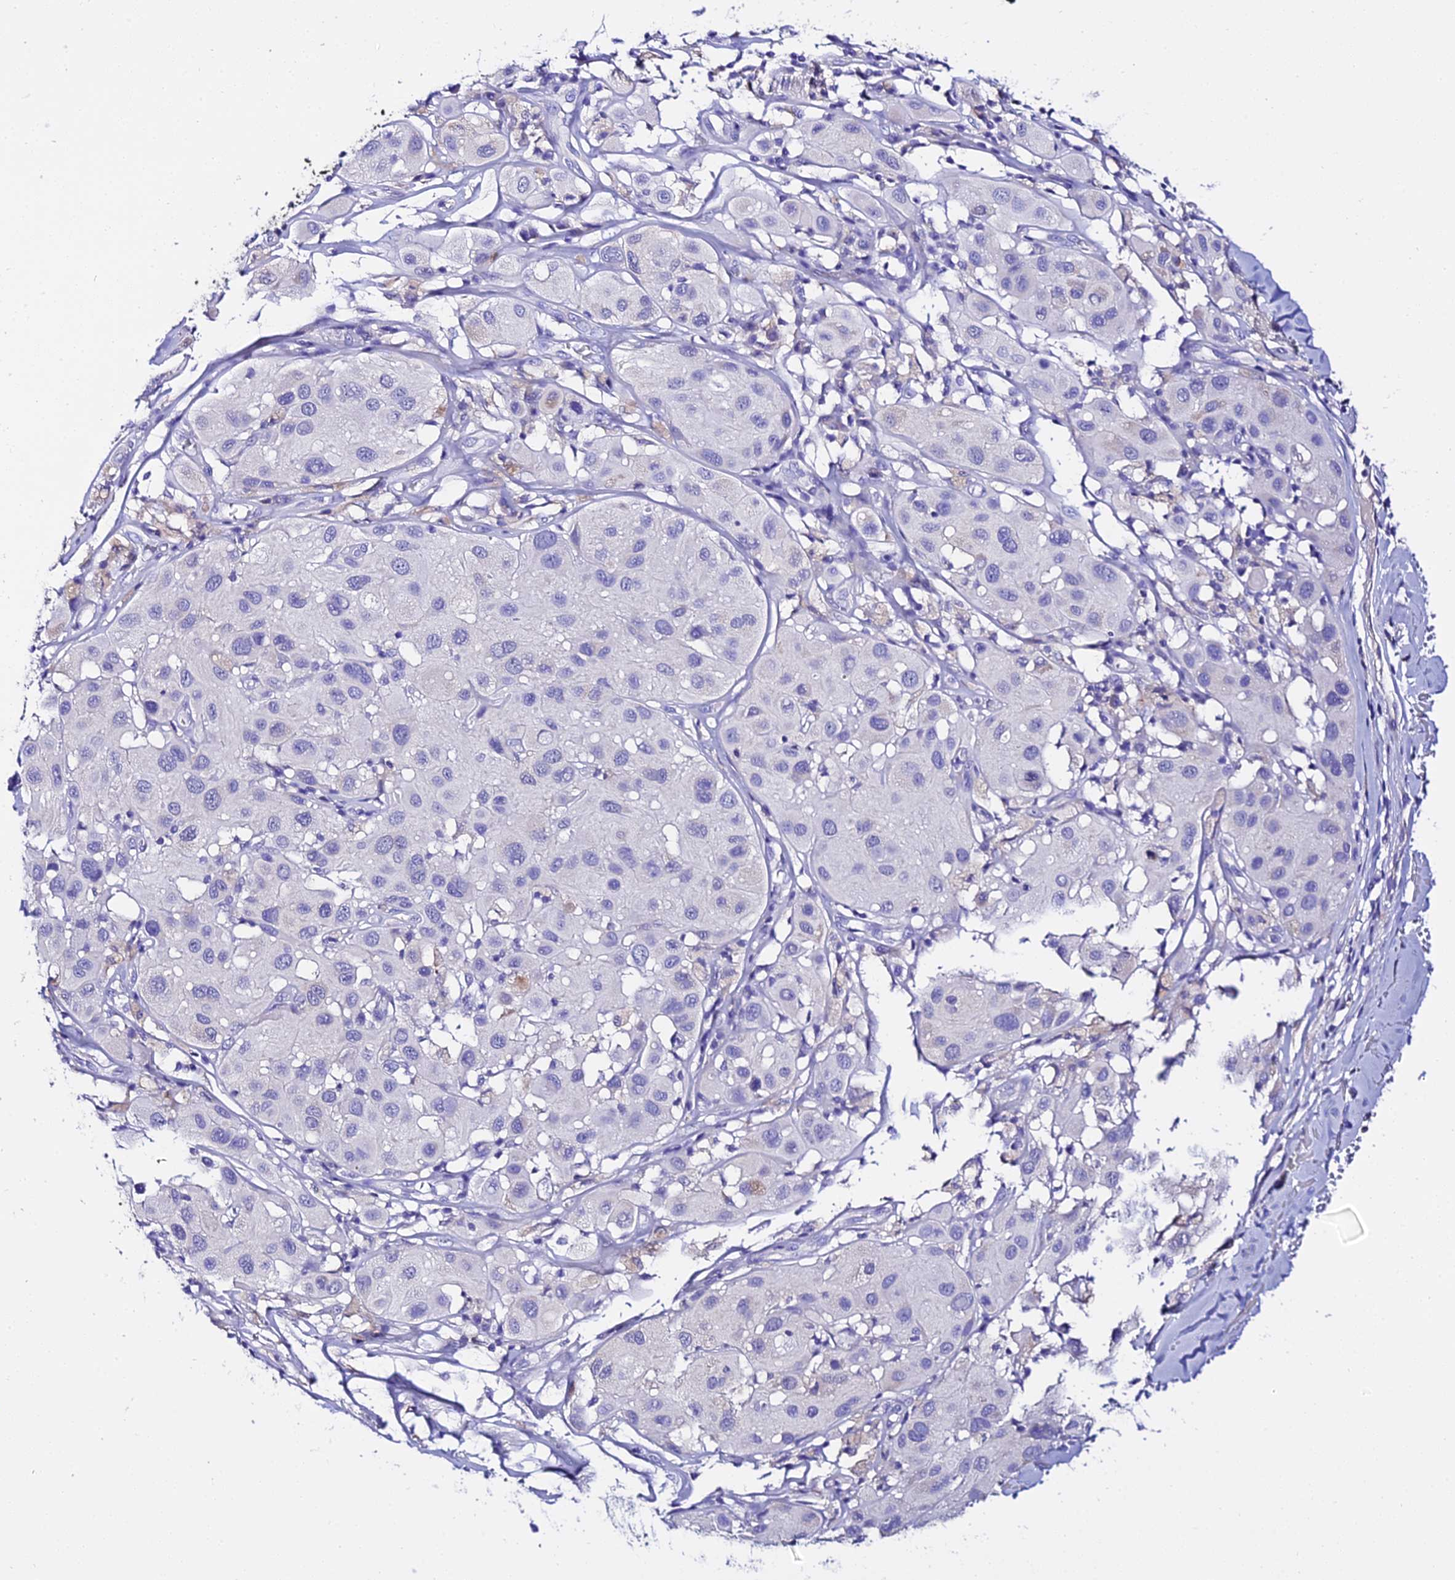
{"staining": {"intensity": "negative", "quantity": "none", "location": "none"}, "tissue": "melanoma", "cell_type": "Tumor cells", "image_type": "cancer", "snomed": [{"axis": "morphology", "description": "Malignant melanoma, Metastatic site"}, {"axis": "topography", "description": "Skin"}], "caption": "The histopathology image displays no significant expression in tumor cells of melanoma.", "gene": "TMEM117", "patient": {"sex": "male", "age": 41}}